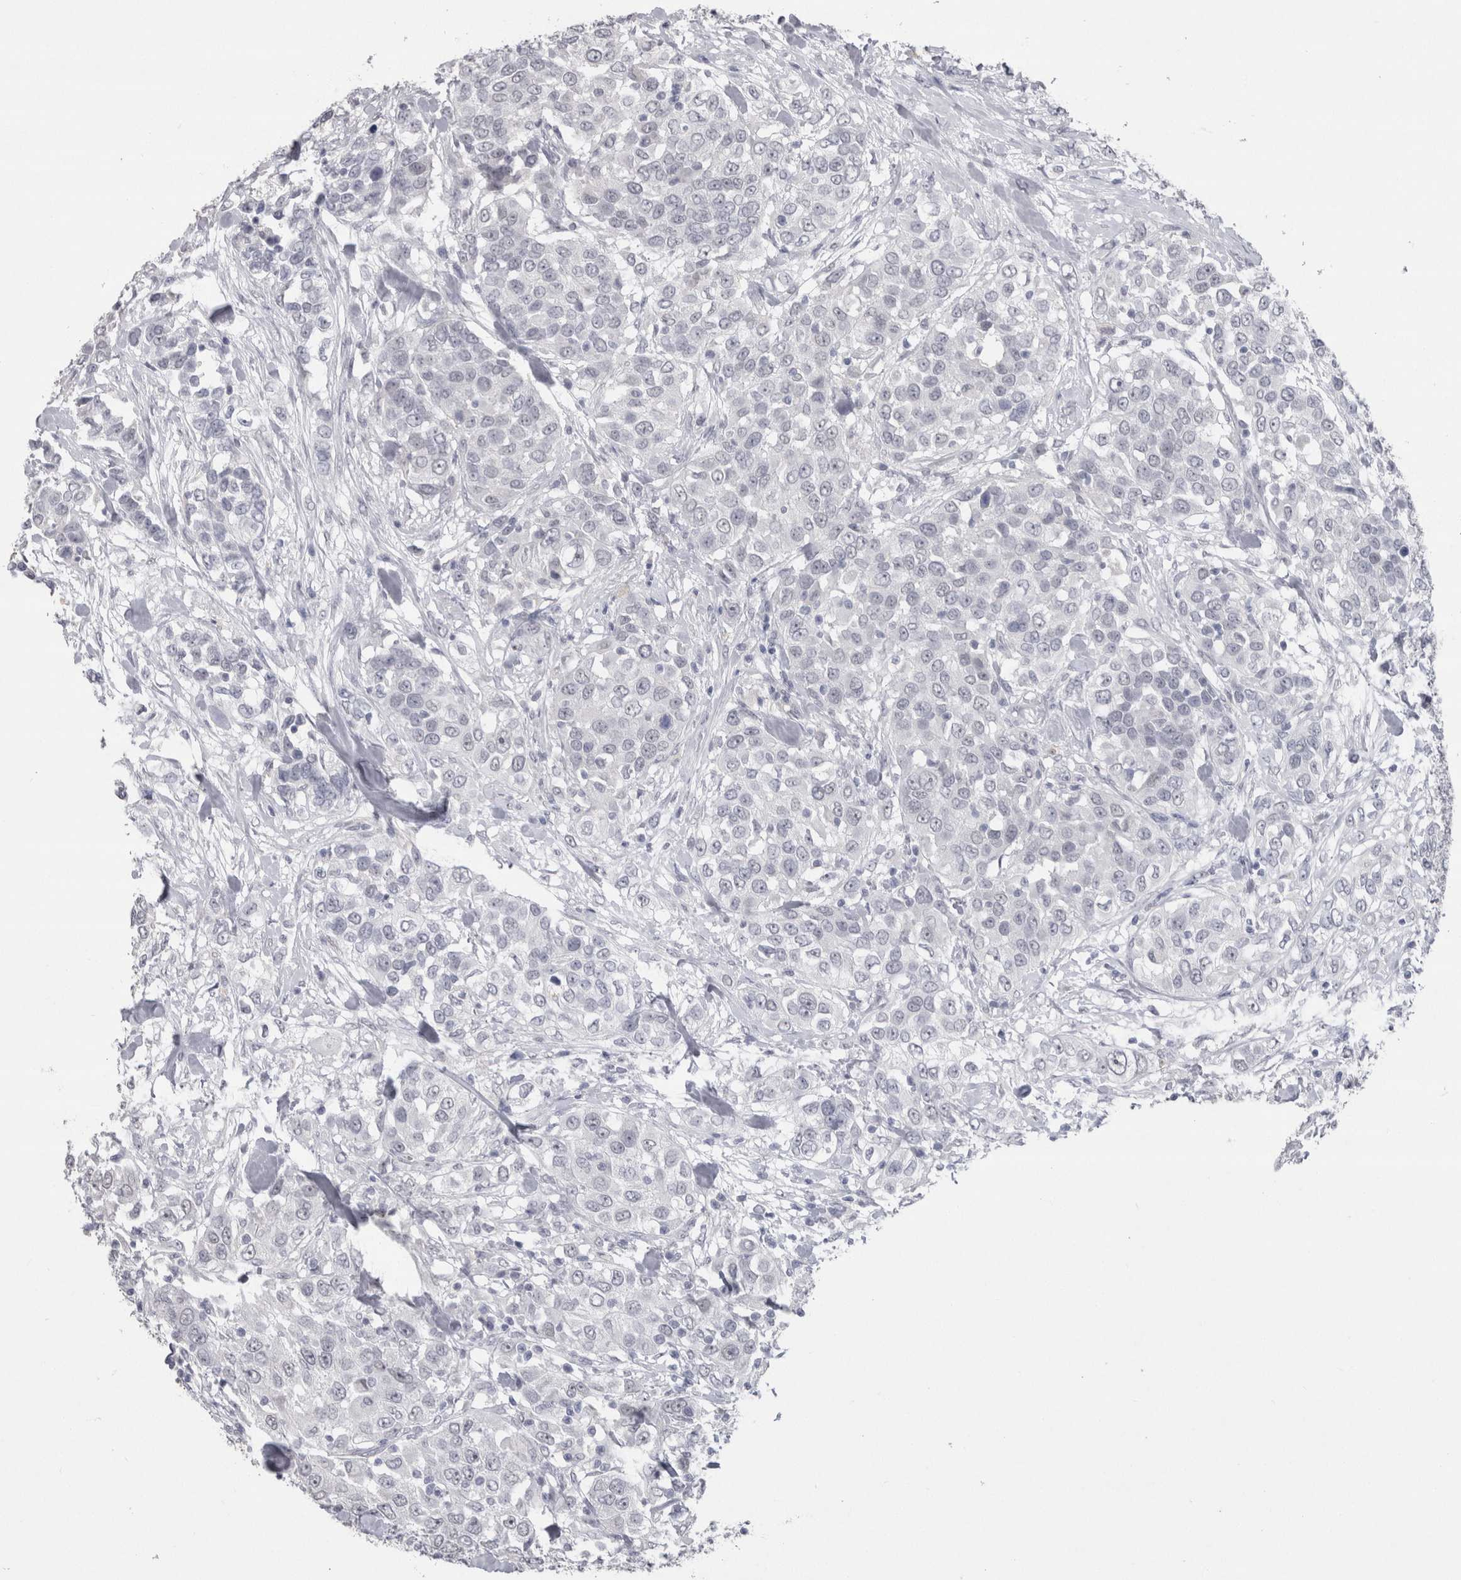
{"staining": {"intensity": "negative", "quantity": "none", "location": "none"}, "tissue": "urothelial cancer", "cell_type": "Tumor cells", "image_type": "cancer", "snomed": [{"axis": "morphology", "description": "Urothelial carcinoma, High grade"}, {"axis": "topography", "description": "Urinary bladder"}], "caption": "Human urothelial carcinoma (high-grade) stained for a protein using immunohistochemistry (IHC) shows no staining in tumor cells.", "gene": "CDH17", "patient": {"sex": "female", "age": 80}}